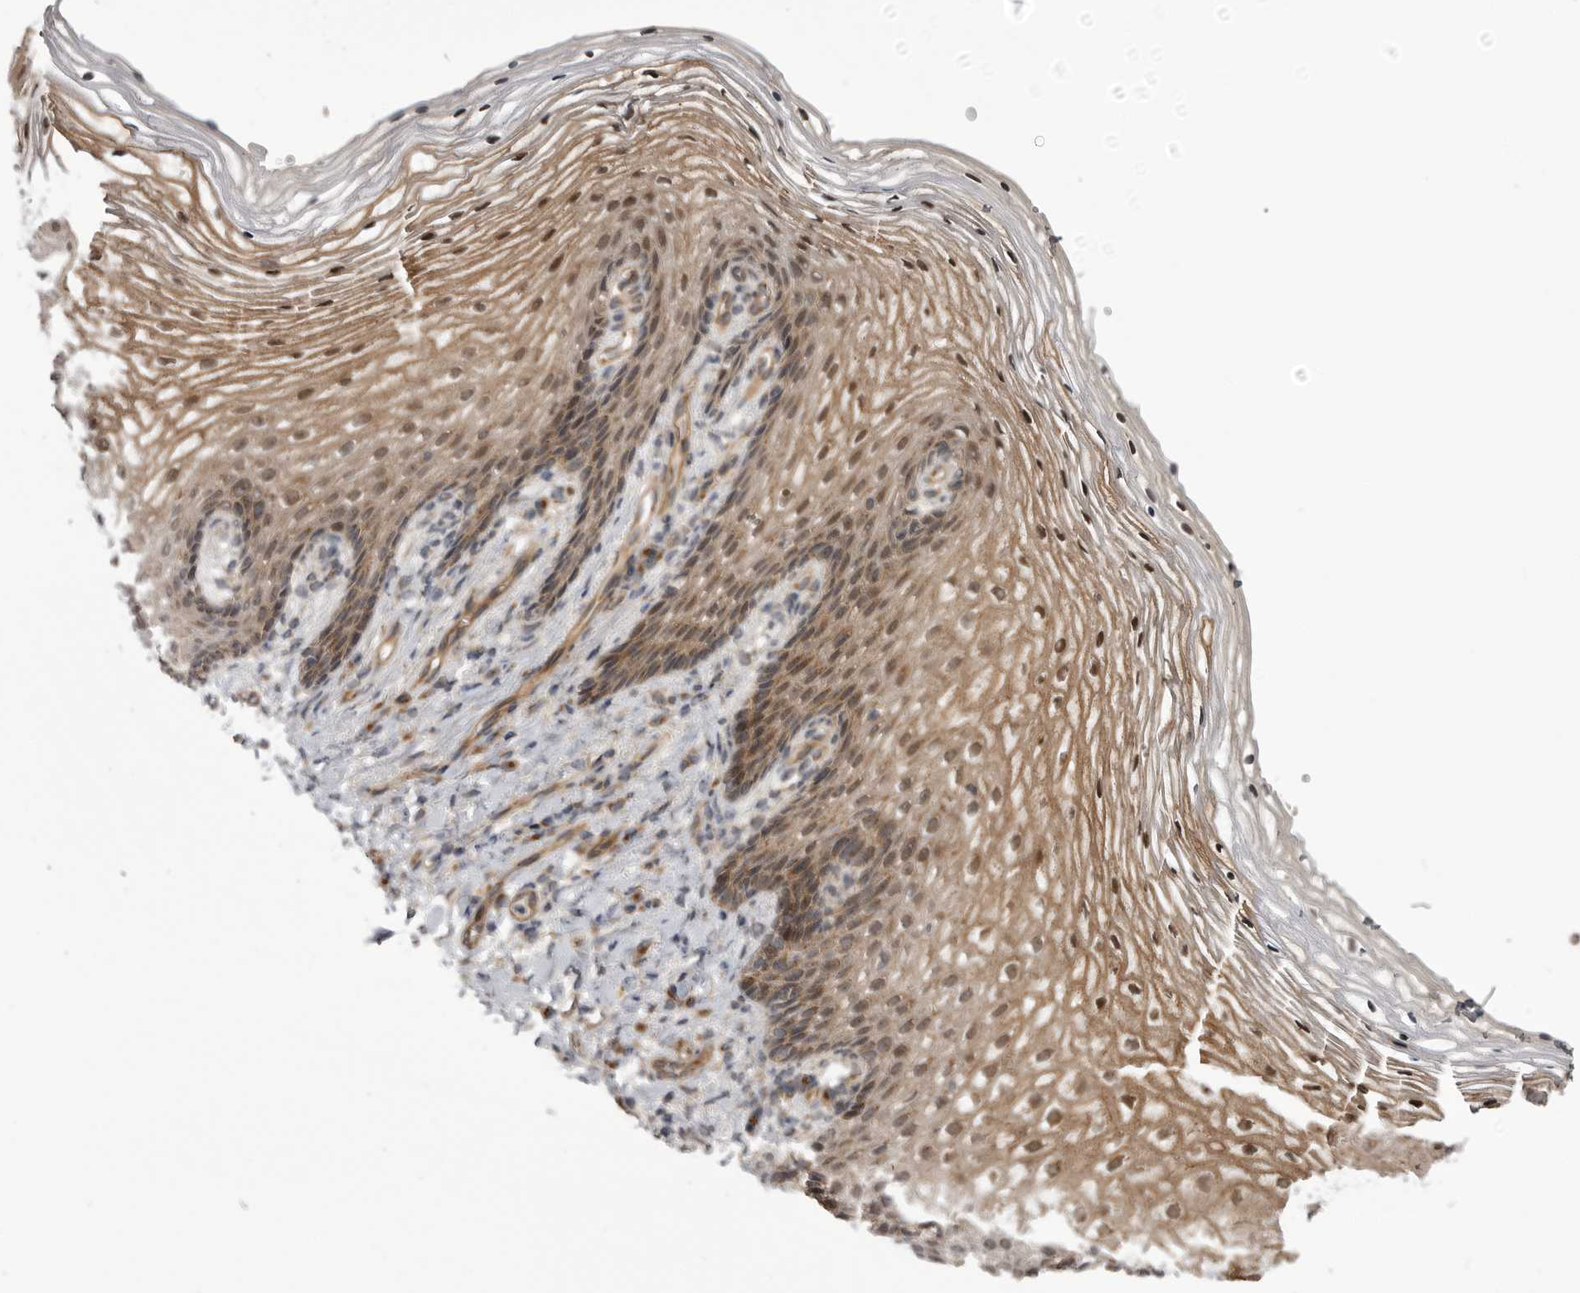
{"staining": {"intensity": "moderate", "quantity": ">75%", "location": "cytoplasmic/membranous,nuclear"}, "tissue": "vagina", "cell_type": "Squamous epithelial cells", "image_type": "normal", "snomed": [{"axis": "morphology", "description": "Normal tissue, NOS"}, {"axis": "topography", "description": "Vagina"}], "caption": "Protein staining of benign vagina shows moderate cytoplasmic/membranous,nuclear expression in about >75% of squamous epithelial cells.", "gene": "PDCL", "patient": {"sex": "female", "age": 60}}